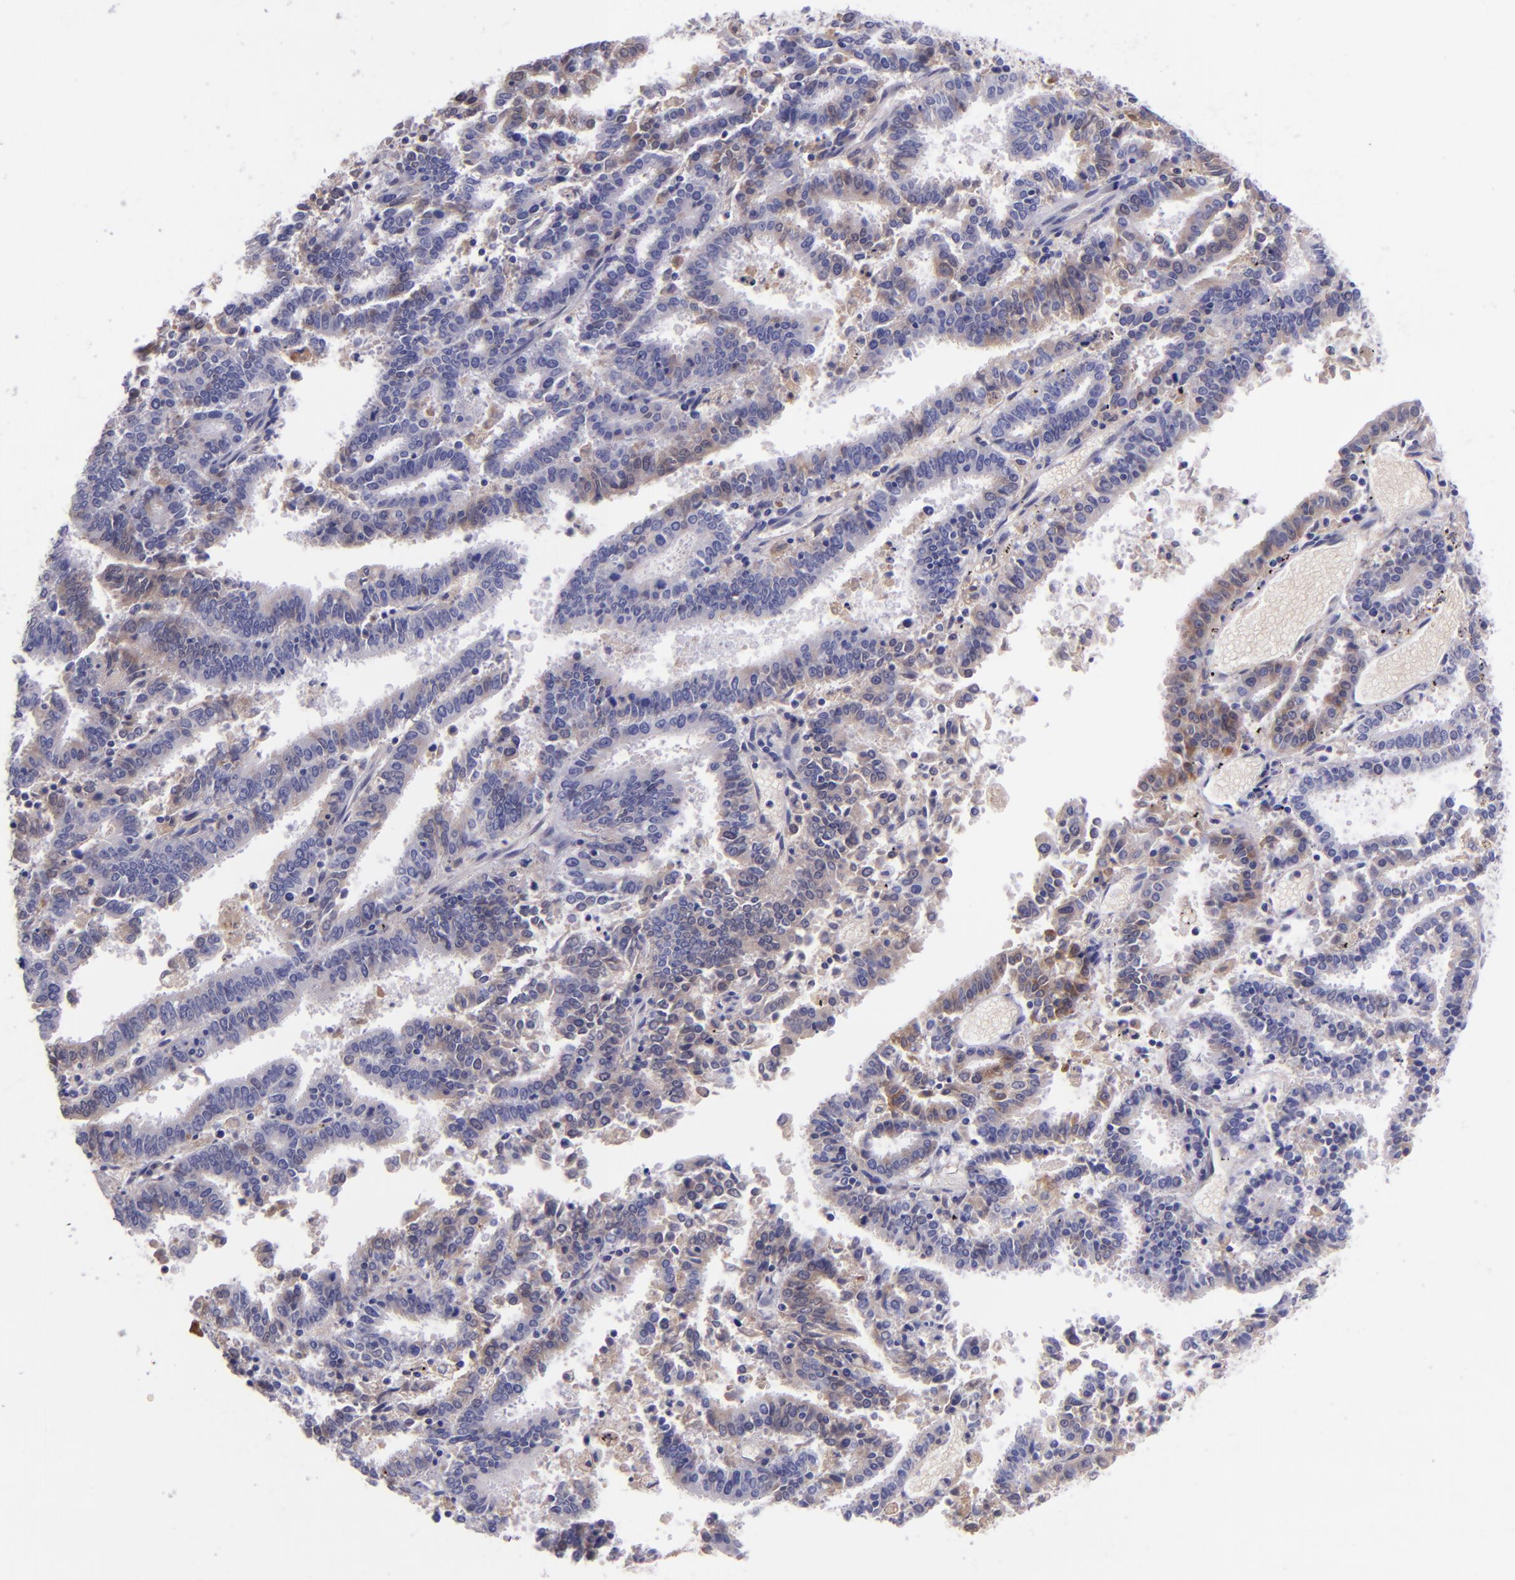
{"staining": {"intensity": "negative", "quantity": "none", "location": "none"}, "tissue": "endometrial cancer", "cell_type": "Tumor cells", "image_type": "cancer", "snomed": [{"axis": "morphology", "description": "Adenocarcinoma, NOS"}, {"axis": "topography", "description": "Uterus"}], "caption": "Endometrial cancer stained for a protein using immunohistochemistry (IHC) displays no positivity tumor cells.", "gene": "KNG1", "patient": {"sex": "female", "age": 83}}